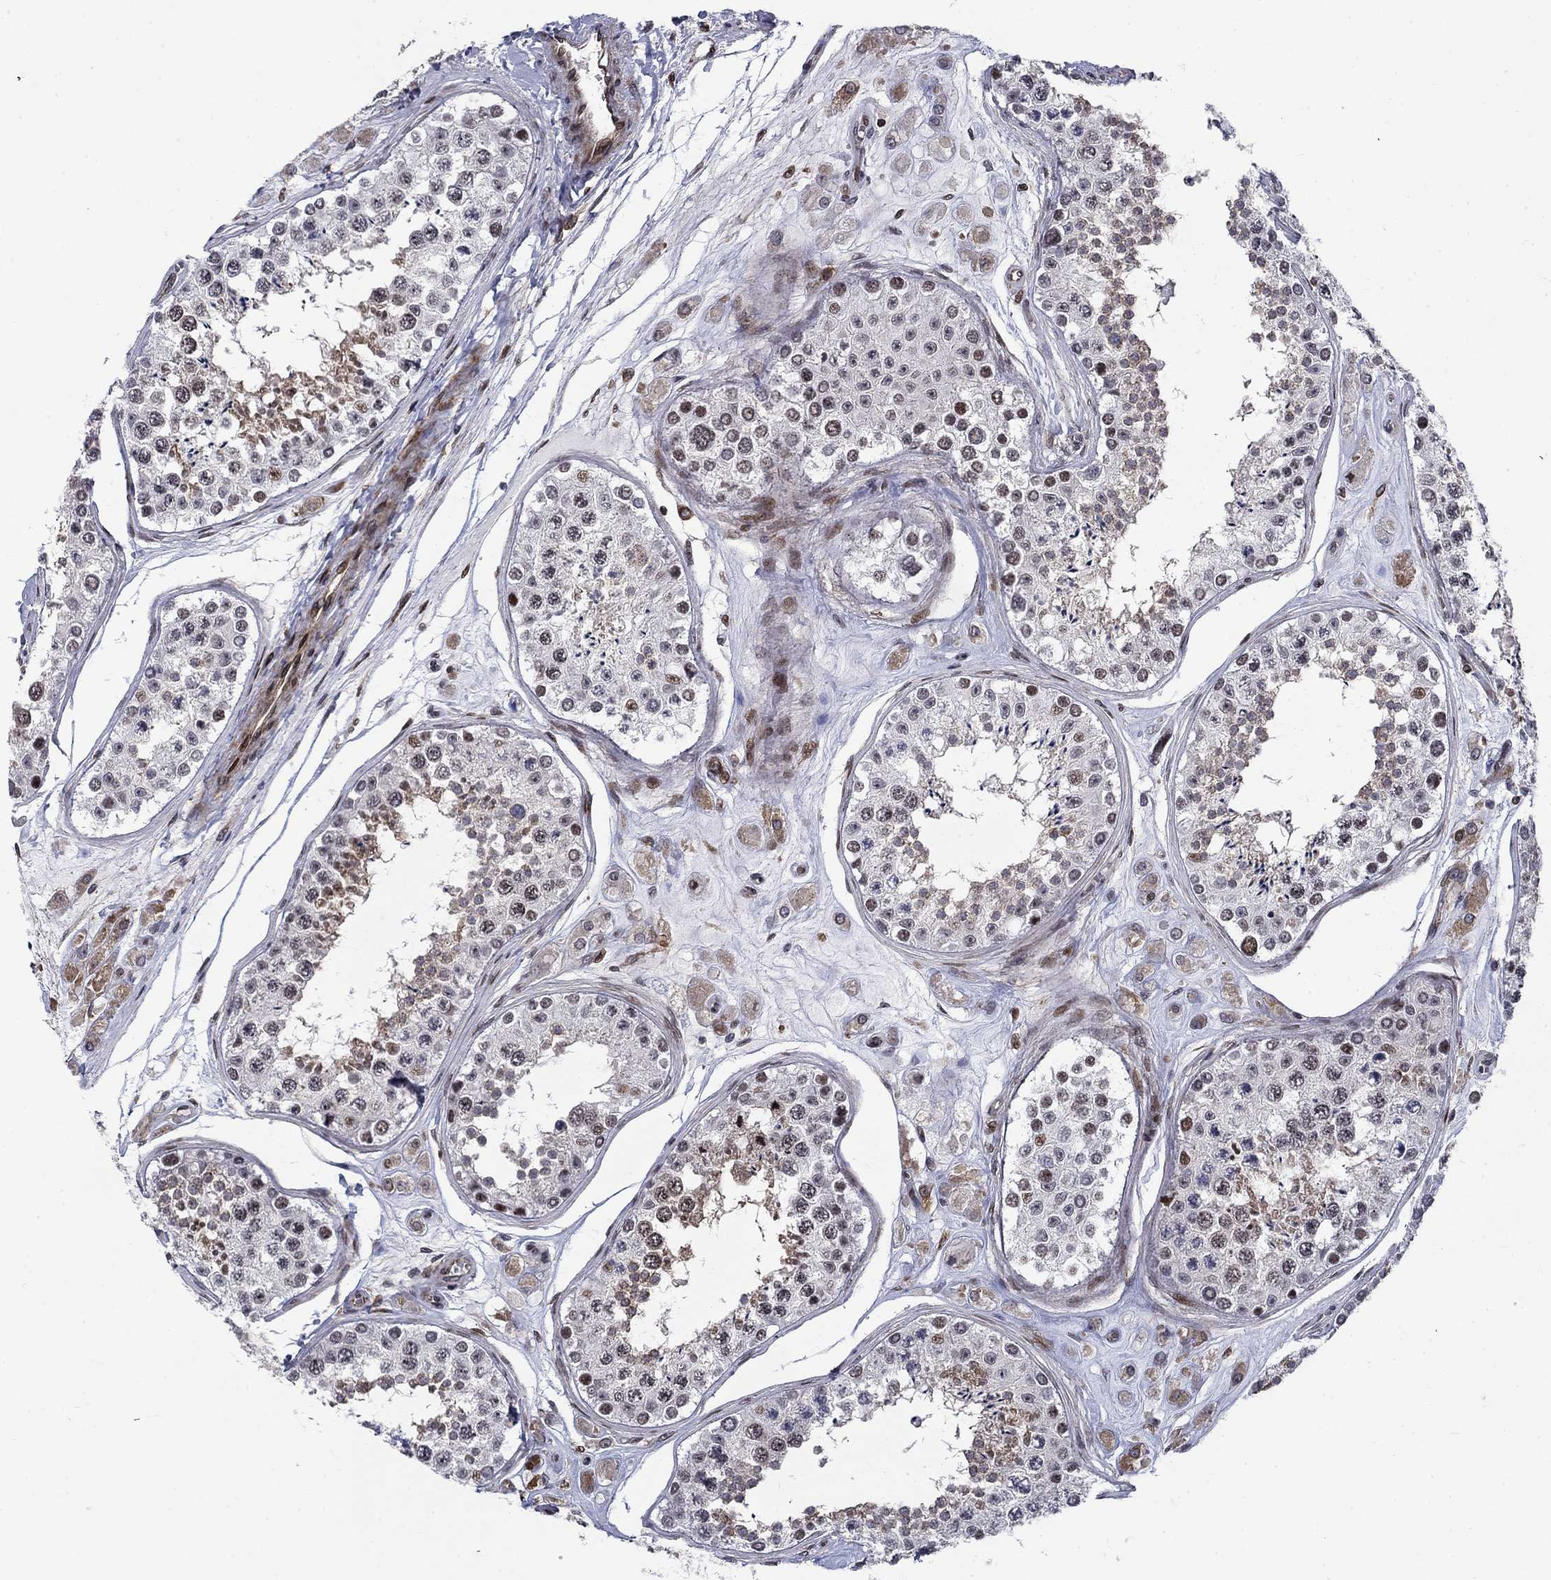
{"staining": {"intensity": "strong", "quantity": "<25%", "location": "cytoplasmic/membranous,nuclear"}, "tissue": "testis", "cell_type": "Cells in seminiferous ducts", "image_type": "normal", "snomed": [{"axis": "morphology", "description": "Normal tissue, NOS"}, {"axis": "topography", "description": "Testis"}], "caption": "This micrograph demonstrates IHC staining of normal testis, with medium strong cytoplasmic/membranous,nuclear positivity in about <25% of cells in seminiferous ducts.", "gene": "DHRS7", "patient": {"sex": "male", "age": 25}}